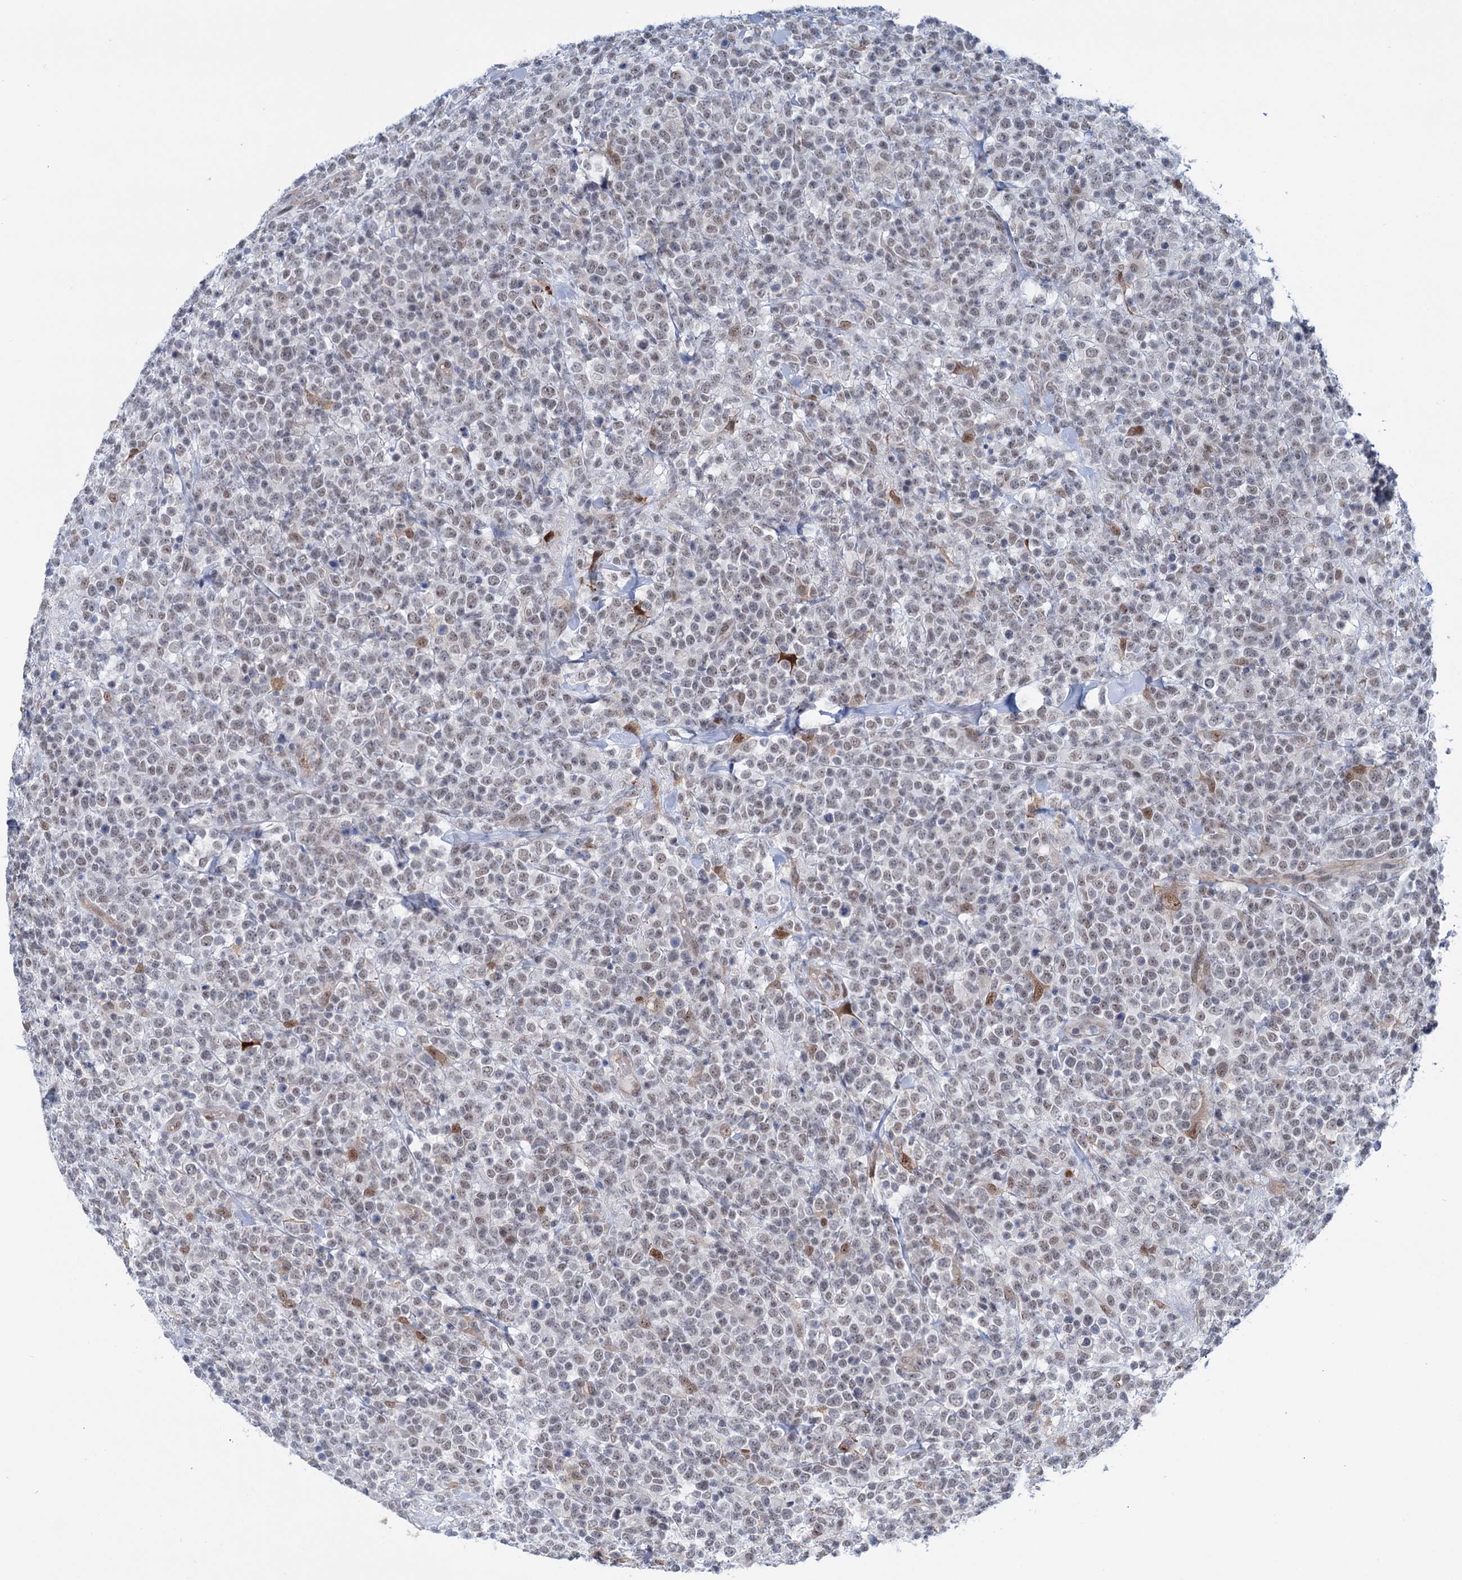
{"staining": {"intensity": "weak", "quantity": "<25%", "location": "nuclear"}, "tissue": "lymphoma", "cell_type": "Tumor cells", "image_type": "cancer", "snomed": [{"axis": "morphology", "description": "Malignant lymphoma, non-Hodgkin's type, High grade"}, {"axis": "topography", "description": "Colon"}], "caption": "The image shows no staining of tumor cells in high-grade malignant lymphoma, non-Hodgkin's type.", "gene": "FAM53A", "patient": {"sex": "female", "age": 53}}